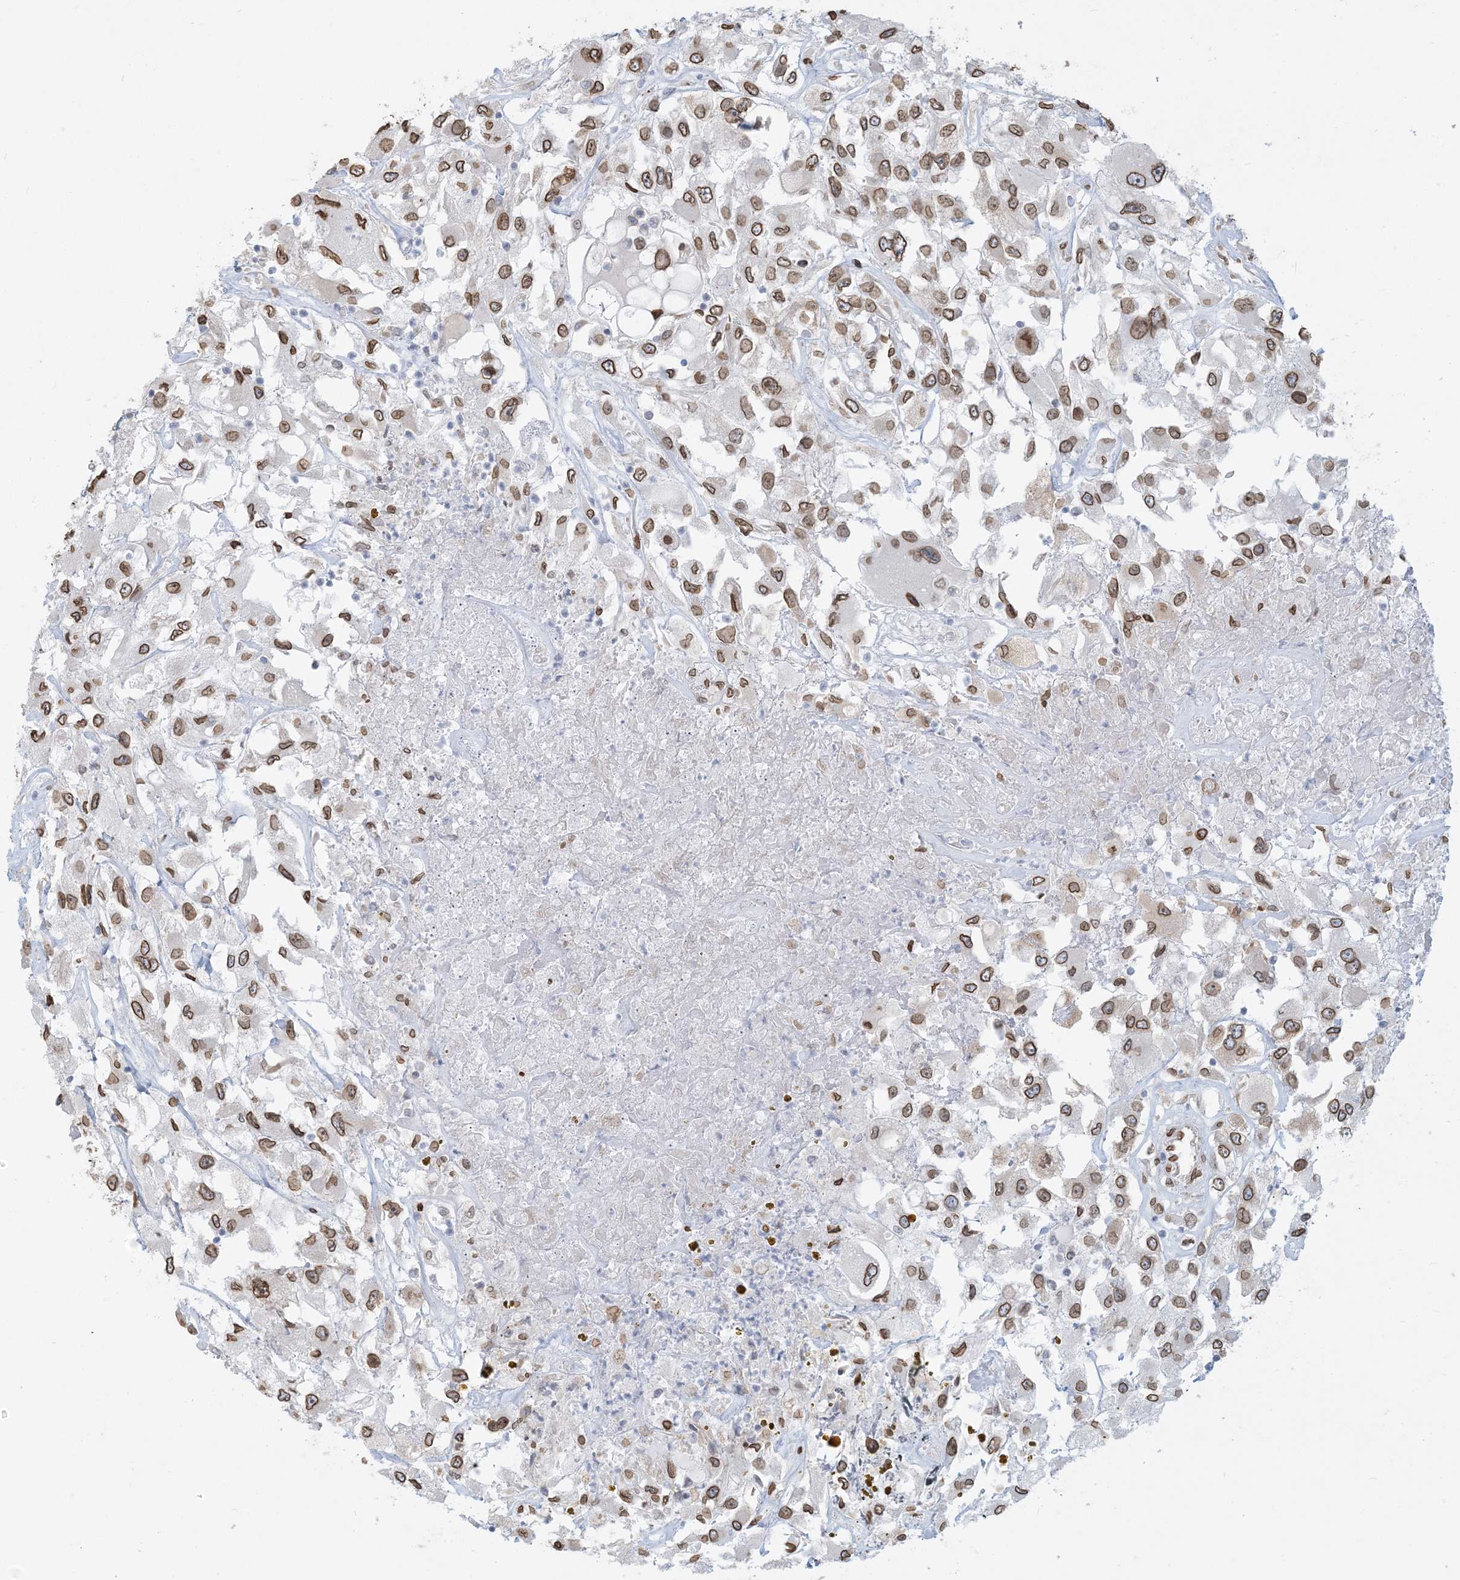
{"staining": {"intensity": "moderate", "quantity": ">75%", "location": "cytoplasmic/membranous,nuclear"}, "tissue": "renal cancer", "cell_type": "Tumor cells", "image_type": "cancer", "snomed": [{"axis": "morphology", "description": "Adenocarcinoma, NOS"}, {"axis": "topography", "description": "Kidney"}], "caption": "Protein staining demonstrates moderate cytoplasmic/membranous and nuclear staining in about >75% of tumor cells in adenocarcinoma (renal).", "gene": "WWP1", "patient": {"sex": "female", "age": 52}}